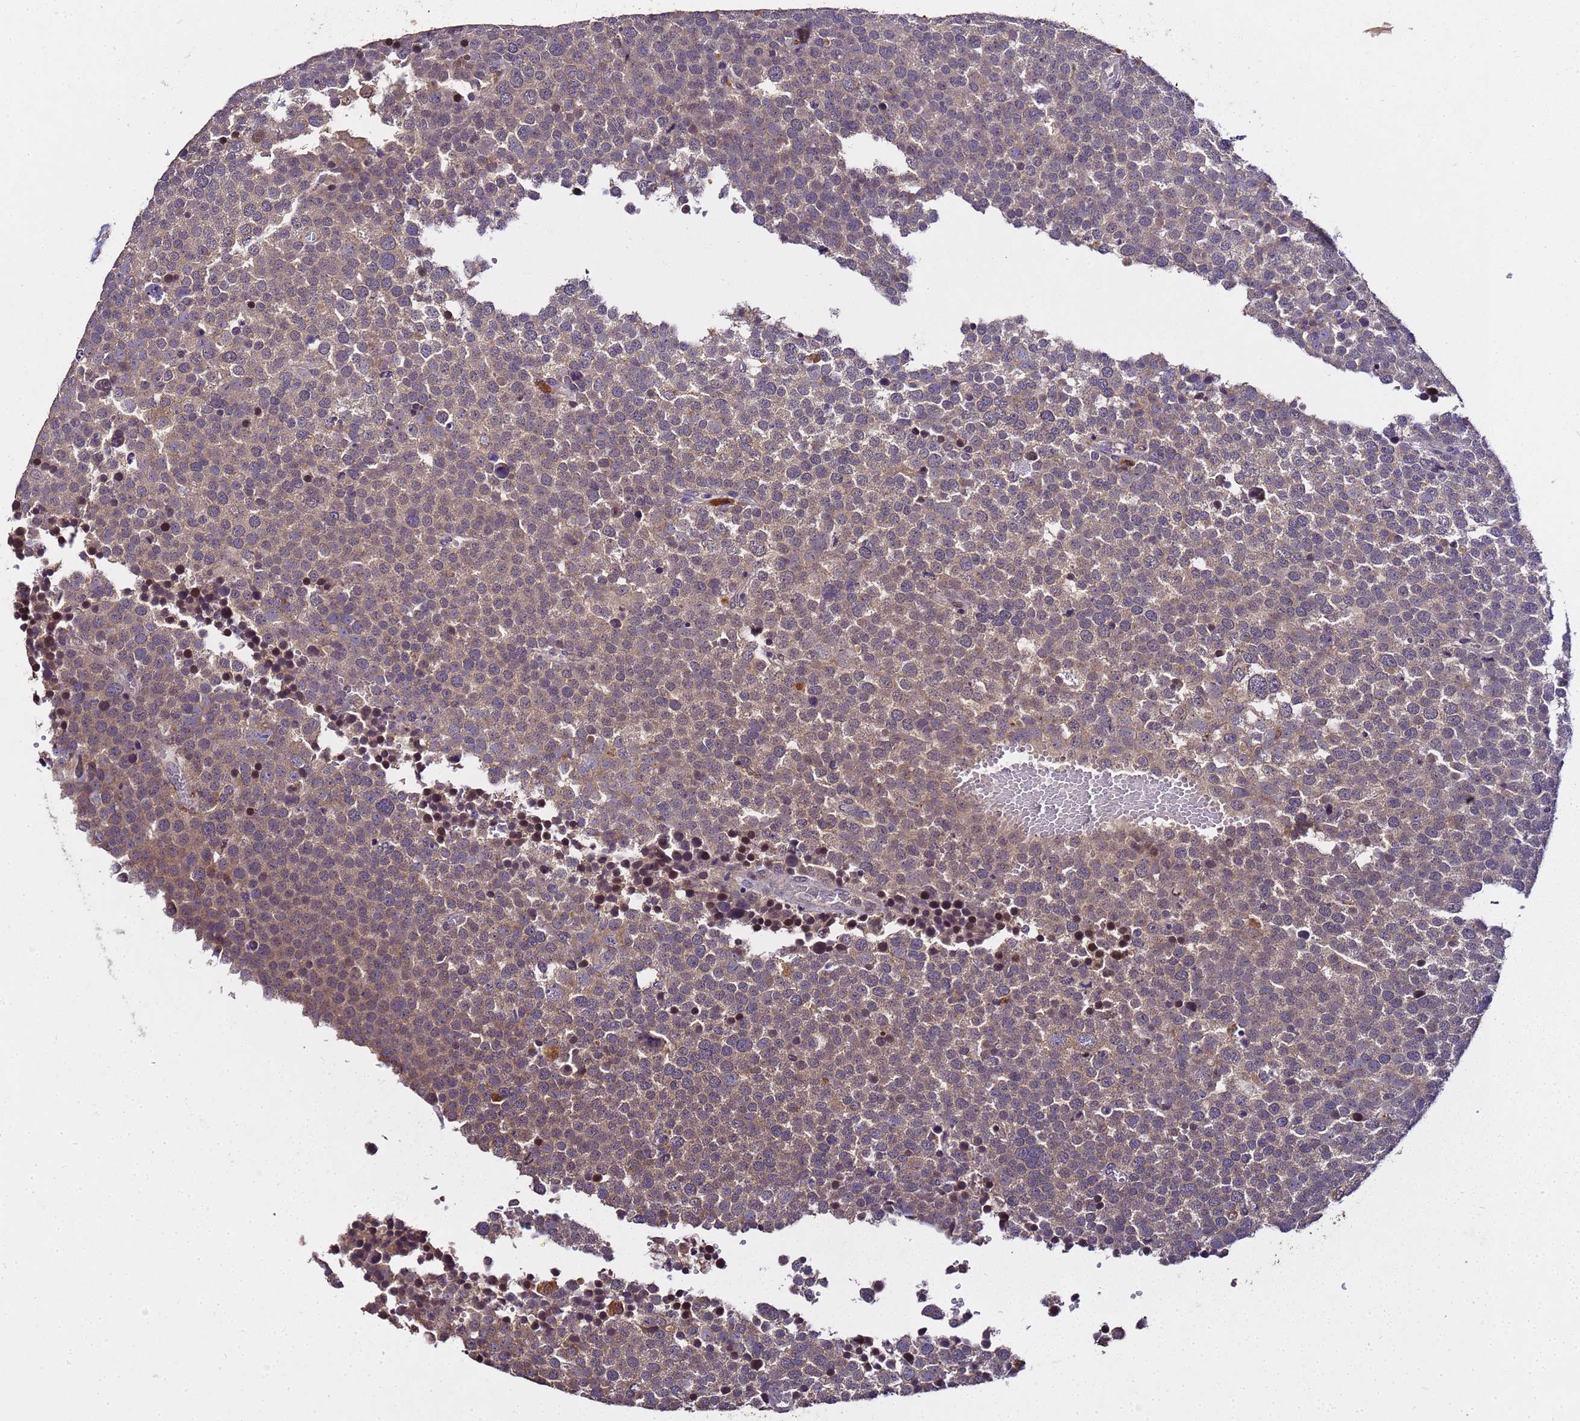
{"staining": {"intensity": "weak", "quantity": "<25%", "location": "cytoplasmic/membranous"}, "tissue": "testis cancer", "cell_type": "Tumor cells", "image_type": "cancer", "snomed": [{"axis": "morphology", "description": "Seminoma, NOS"}, {"axis": "topography", "description": "Testis"}], "caption": "The histopathology image exhibits no significant expression in tumor cells of testis seminoma. The staining is performed using DAB (3,3'-diaminobenzidine) brown chromogen with nuclei counter-stained in using hematoxylin.", "gene": "LGI4", "patient": {"sex": "male", "age": 71}}